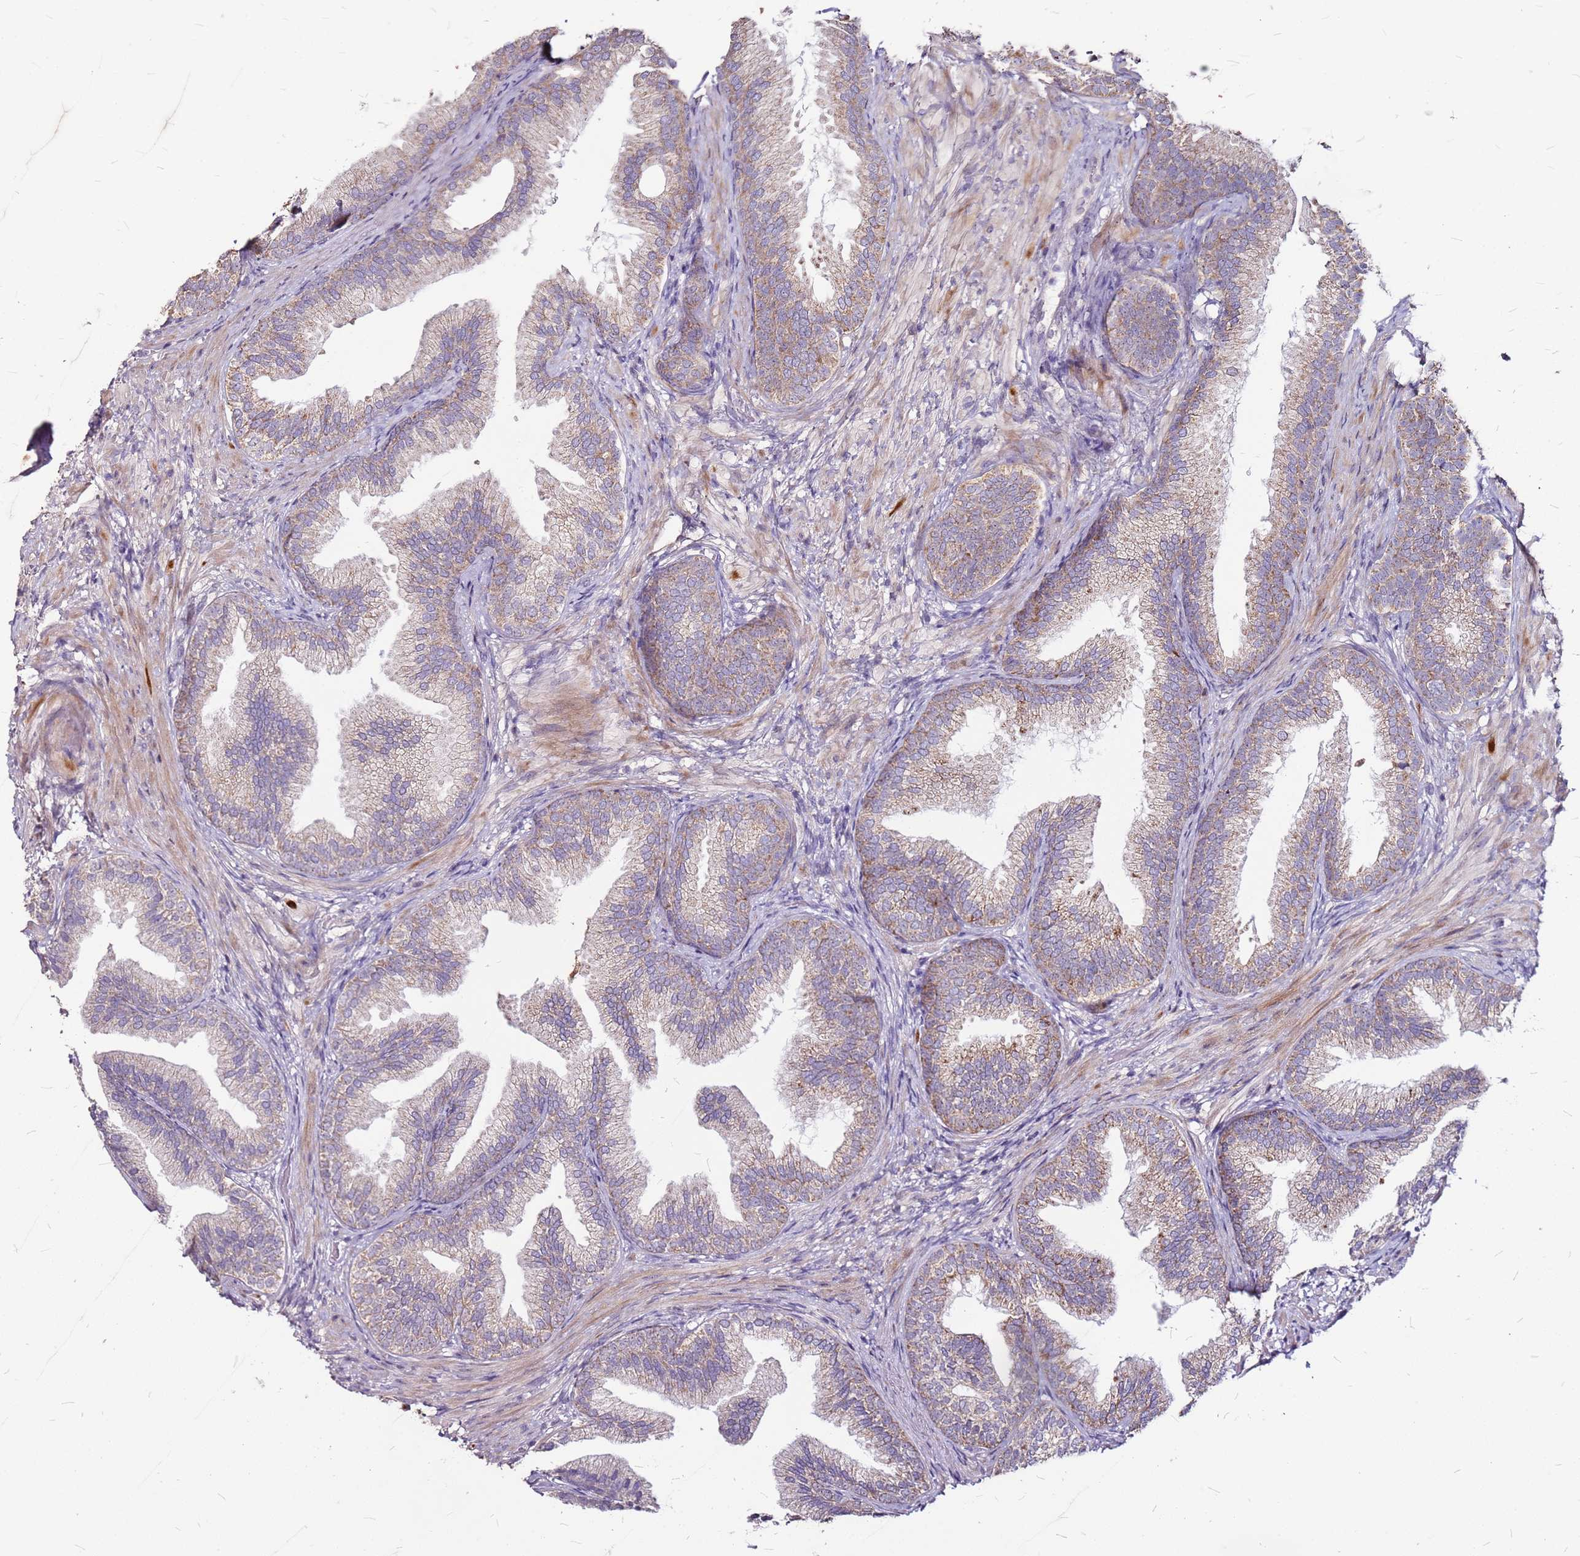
{"staining": {"intensity": "moderate", "quantity": "25%-75%", "location": "cytoplasmic/membranous"}, "tissue": "prostate", "cell_type": "Glandular cells", "image_type": "normal", "snomed": [{"axis": "morphology", "description": "Normal tissue, NOS"}, {"axis": "topography", "description": "Prostate"}], "caption": "Brown immunohistochemical staining in benign human prostate displays moderate cytoplasmic/membranous positivity in about 25%-75% of glandular cells.", "gene": "DCDC2C", "patient": {"sex": "male", "age": 76}}